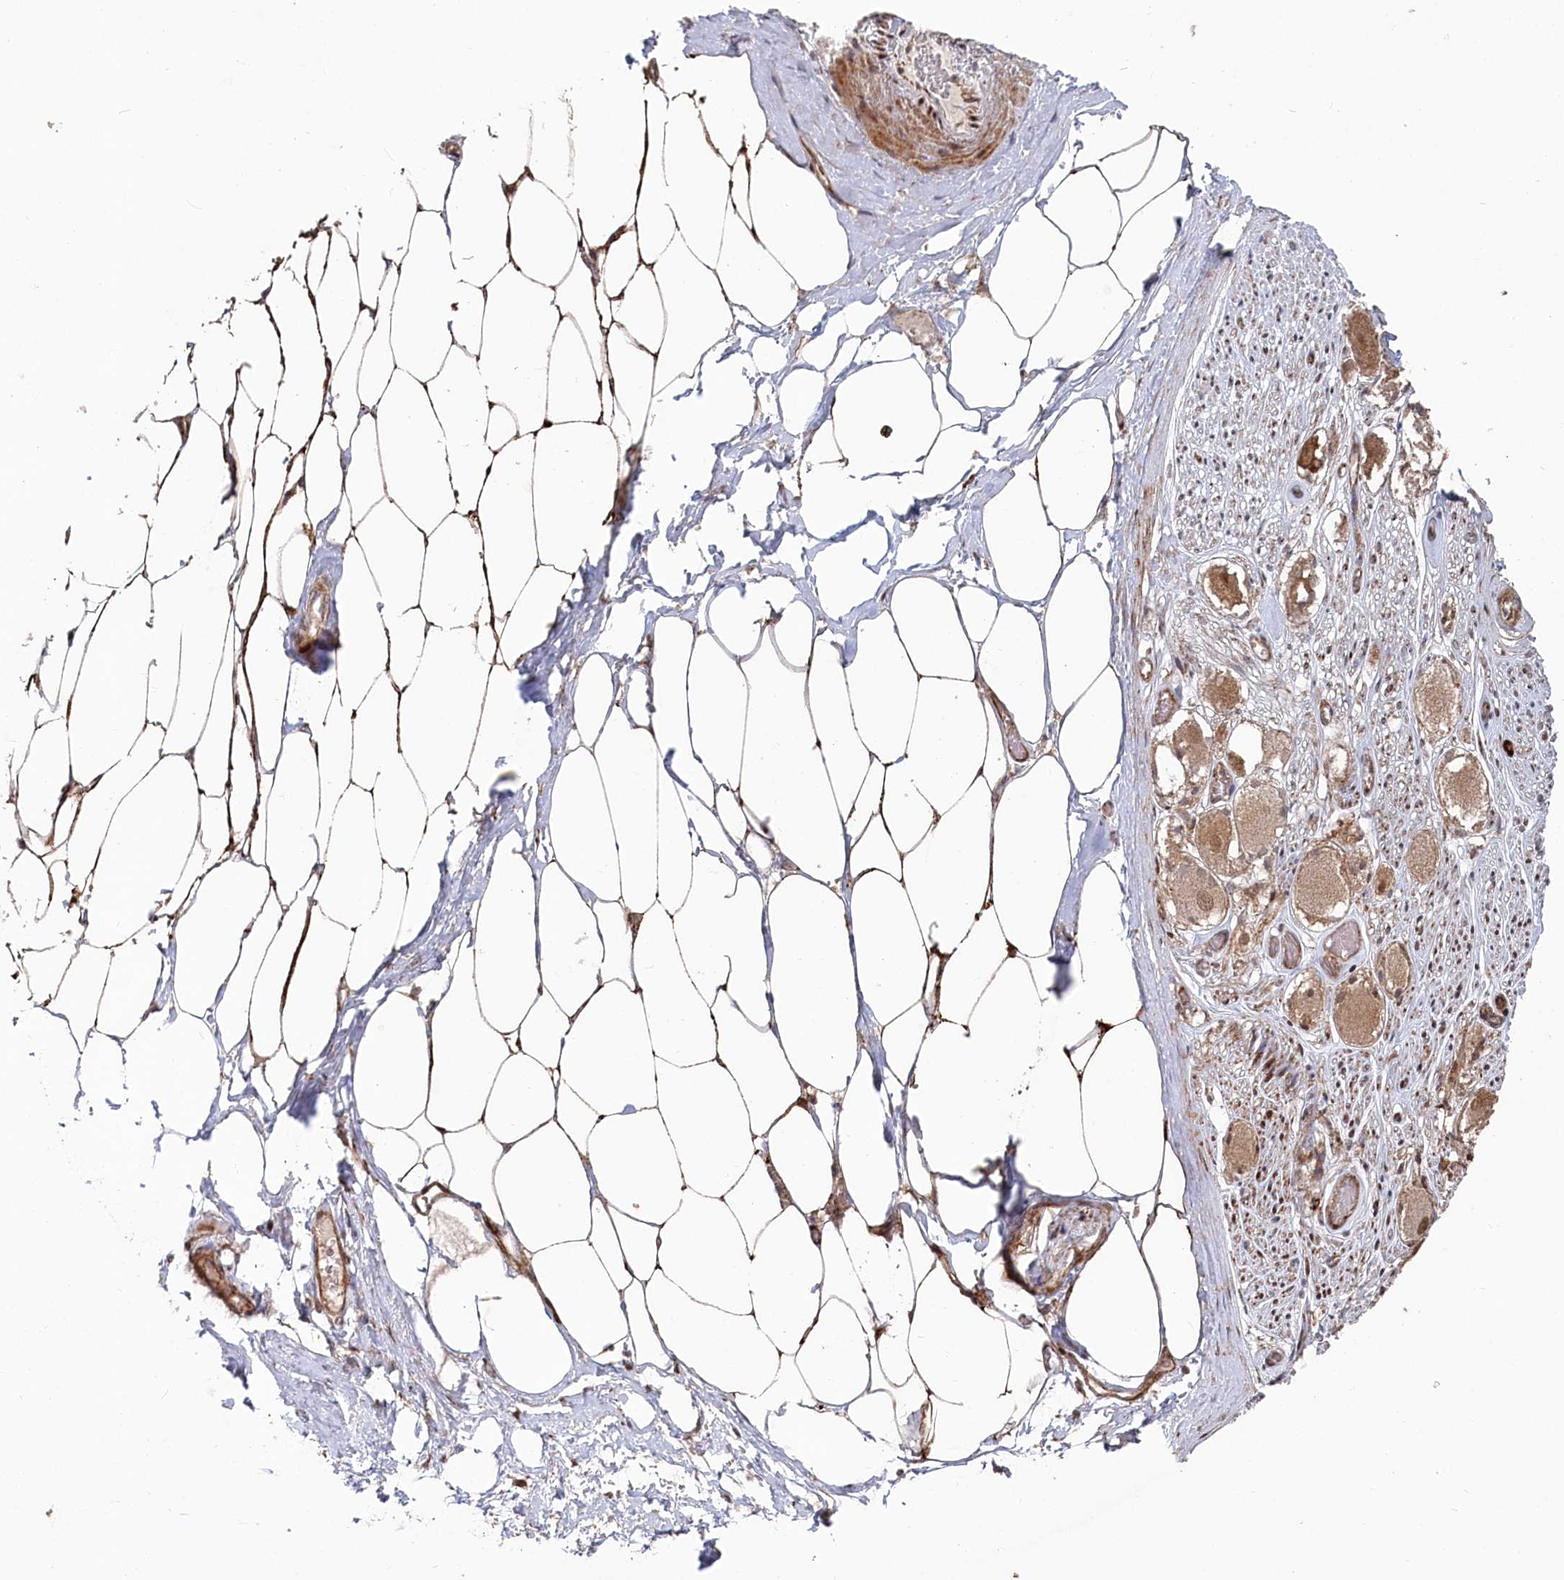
{"staining": {"intensity": "strong", "quantity": "25%-75%", "location": "cytoplasmic/membranous,nuclear"}, "tissue": "adipose tissue", "cell_type": "Adipocytes", "image_type": "normal", "snomed": [{"axis": "morphology", "description": "Normal tissue, NOS"}, {"axis": "morphology", "description": "Adenocarcinoma, Low grade"}, {"axis": "topography", "description": "Prostate"}, {"axis": "topography", "description": "Peripheral nerve tissue"}], "caption": "Adipocytes exhibit high levels of strong cytoplasmic/membranous,nuclear positivity in approximately 25%-75% of cells in normal adipose tissue. (Stains: DAB in brown, nuclei in blue, Microscopy: brightfield microscopy at high magnification).", "gene": "POLR3A", "patient": {"sex": "male", "age": 63}}